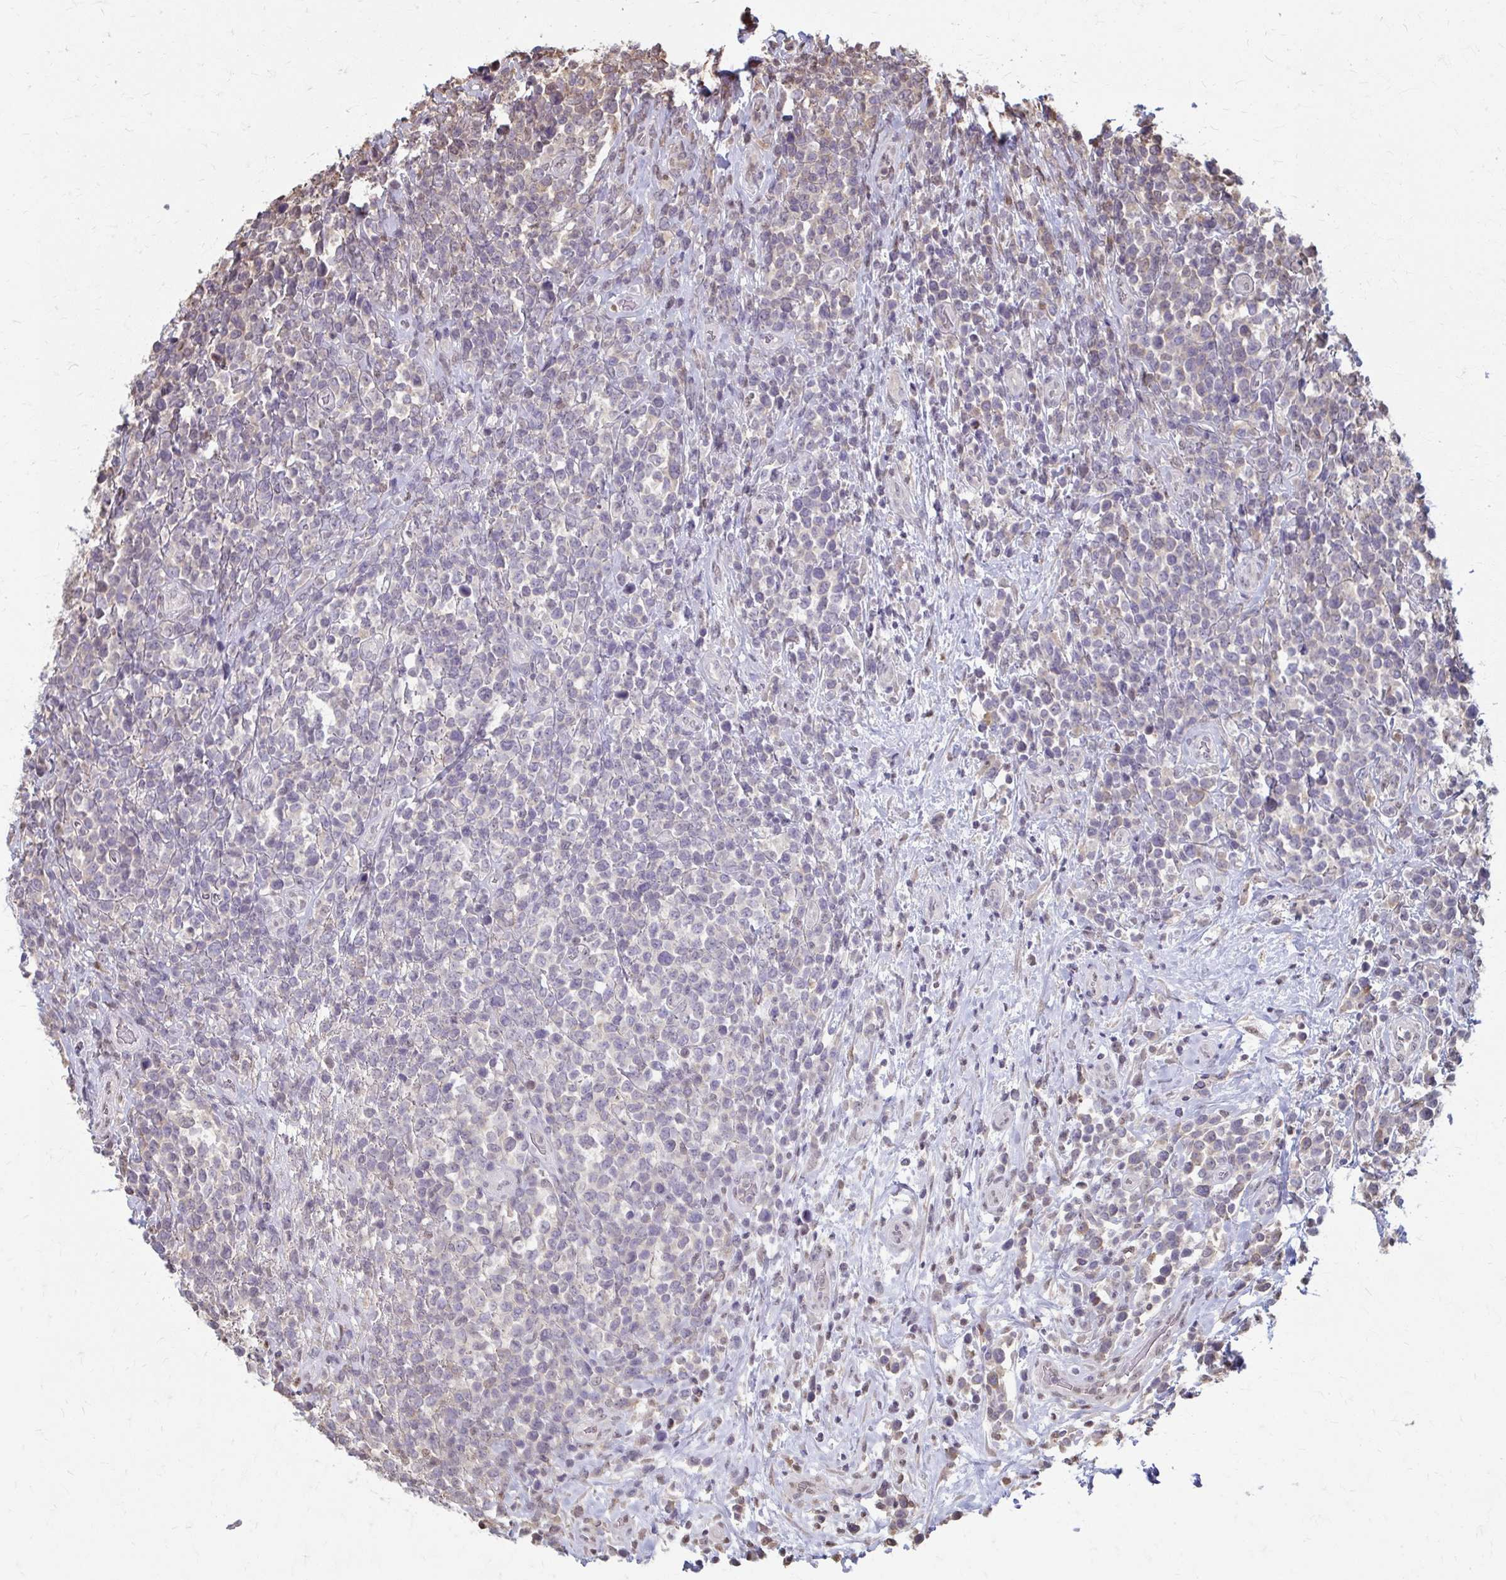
{"staining": {"intensity": "negative", "quantity": "none", "location": "none"}, "tissue": "lymphoma", "cell_type": "Tumor cells", "image_type": "cancer", "snomed": [{"axis": "morphology", "description": "Malignant lymphoma, non-Hodgkin's type, High grade"}, {"axis": "topography", "description": "Soft tissue"}], "caption": "An immunohistochemistry photomicrograph of lymphoma is shown. There is no staining in tumor cells of lymphoma. (DAB (3,3'-diaminobenzidine) immunohistochemistry (IHC) visualized using brightfield microscopy, high magnification).", "gene": "ING4", "patient": {"sex": "female", "age": 56}}